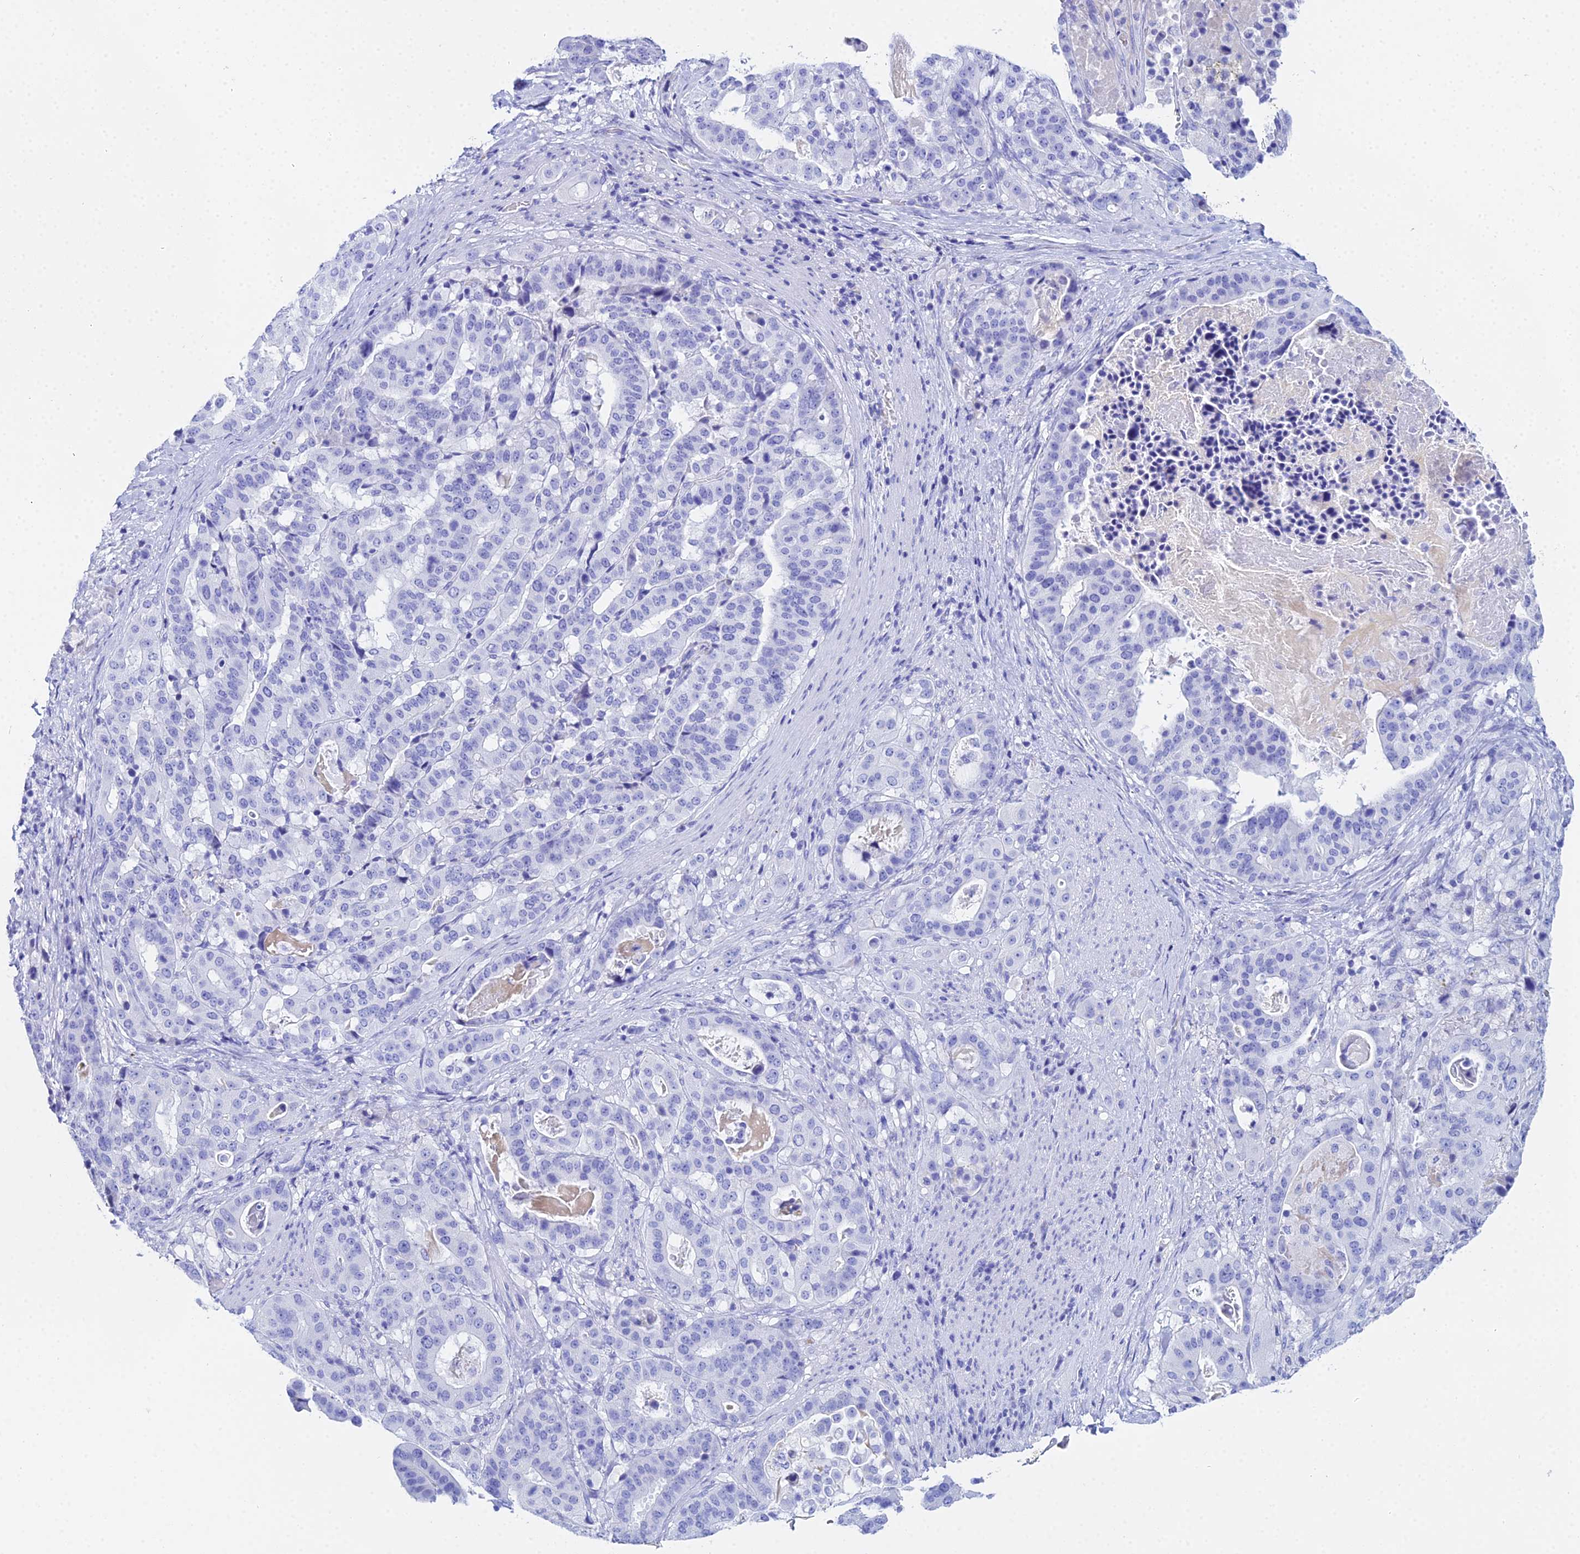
{"staining": {"intensity": "negative", "quantity": "none", "location": "none"}, "tissue": "stomach cancer", "cell_type": "Tumor cells", "image_type": "cancer", "snomed": [{"axis": "morphology", "description": "Adenocarcinoma, NOS"}, {"axis": "topography", "description": "Stomach"}], "caption": "The photomicrograph shows no significant staining in tumor cells of adenocarcinoma (stomach).", "gene": "CELA3A", "patient": {"sex": "male", "age": 48}}